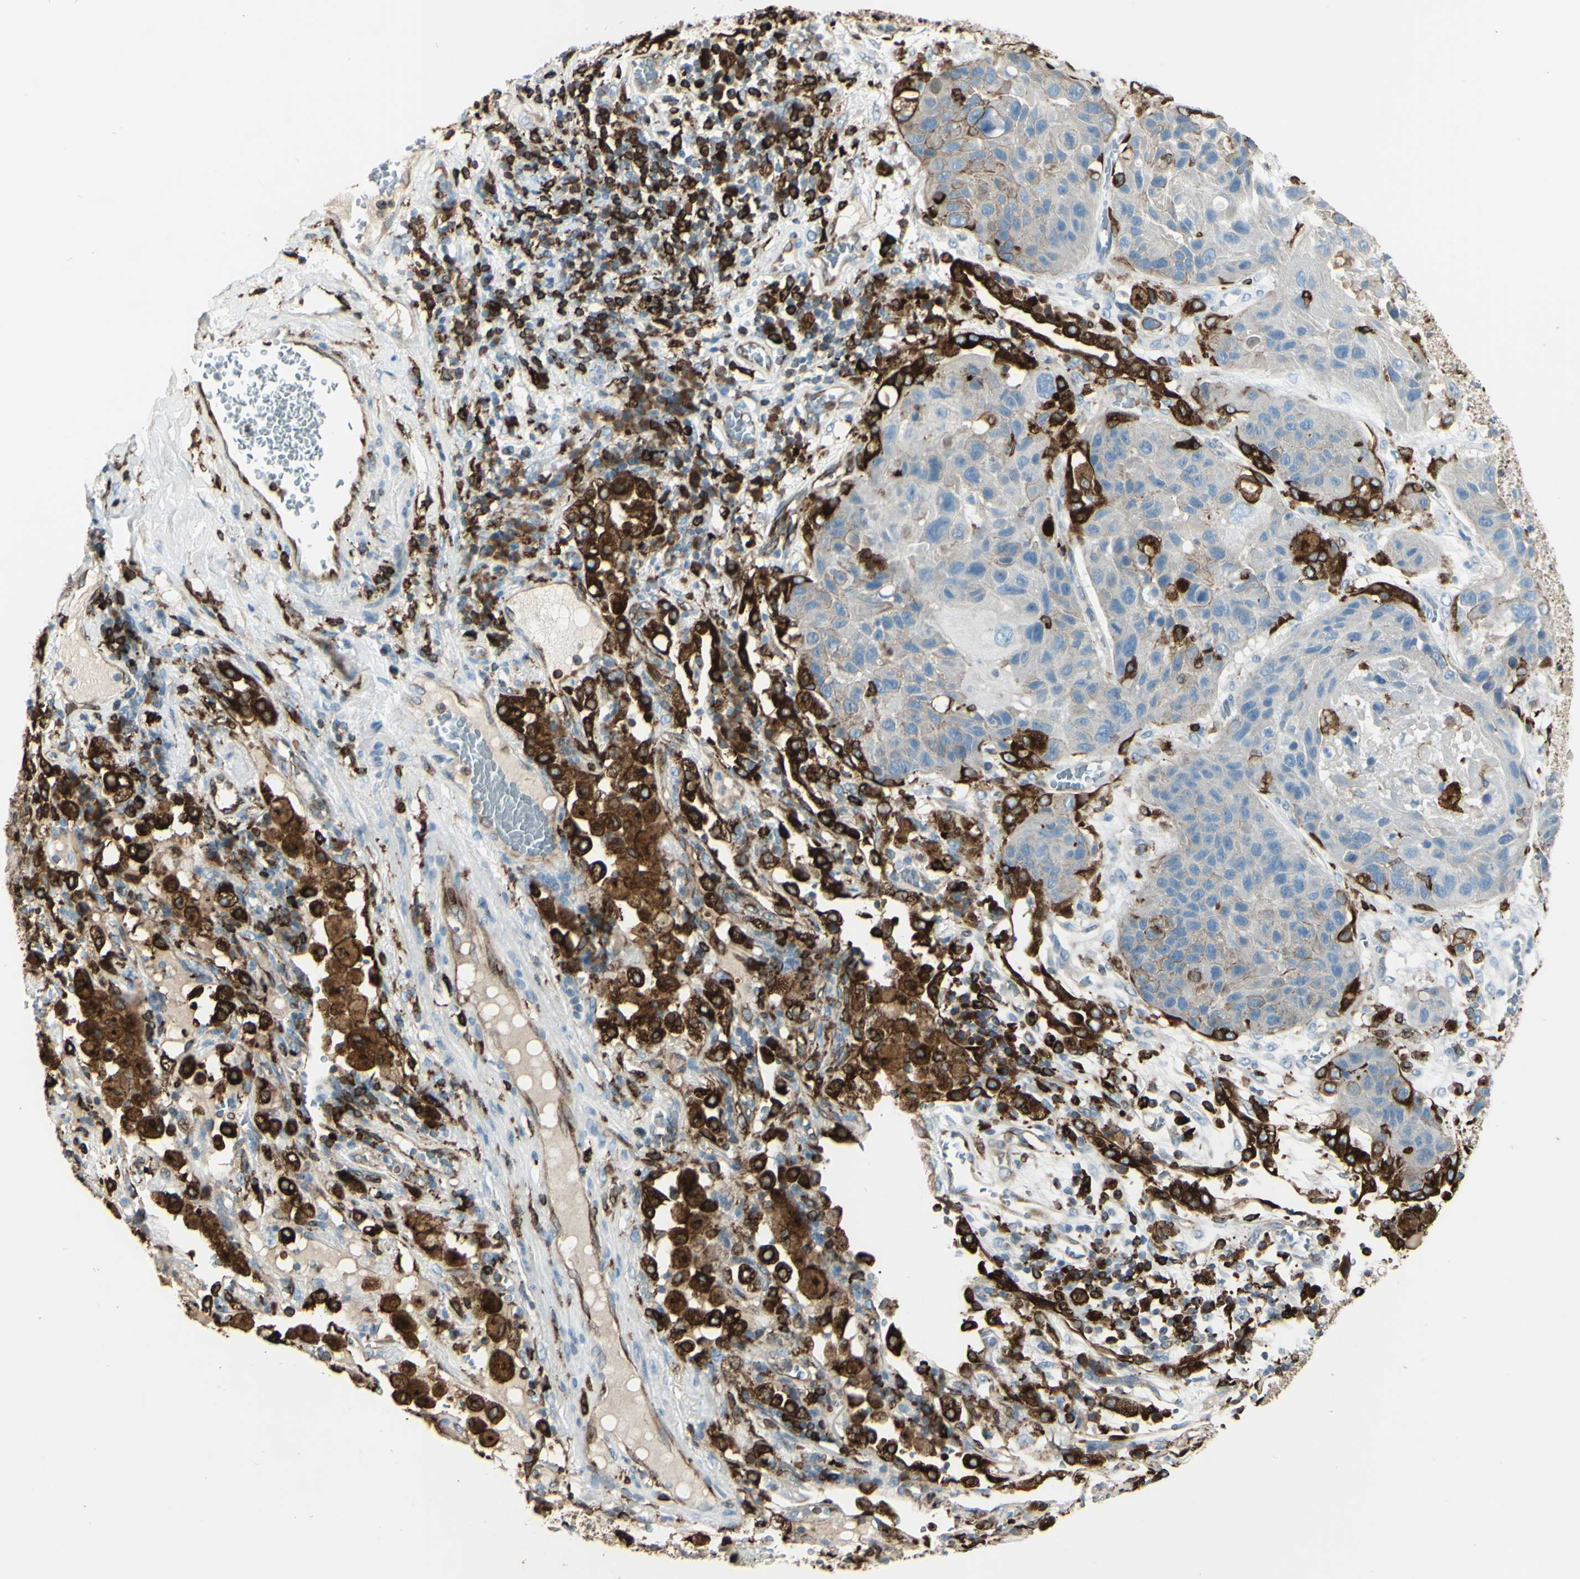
{"staining": {"intensity": "weak", "quantity": "25%-75%", "location": "cytoplasmic/membranous"}, "tissue": "lung cancer", "cell_type": "Tumor cells", "image_type": "cancer", "snomed": [{"axis": "morphology", "description": "Squamous cell carcinoma, NOS"}, {"axis": "topography", "description": "Lung"}], "caption": "High-power microscopy captured an IHC image of lung cancer (squamous cell carcinoma), revealing weak cytoplasmic/membranous positivity in approximately 25%-75% of tumor cells.", "gene": "CD74", "patient": {"sex": "male", "age": 57}}